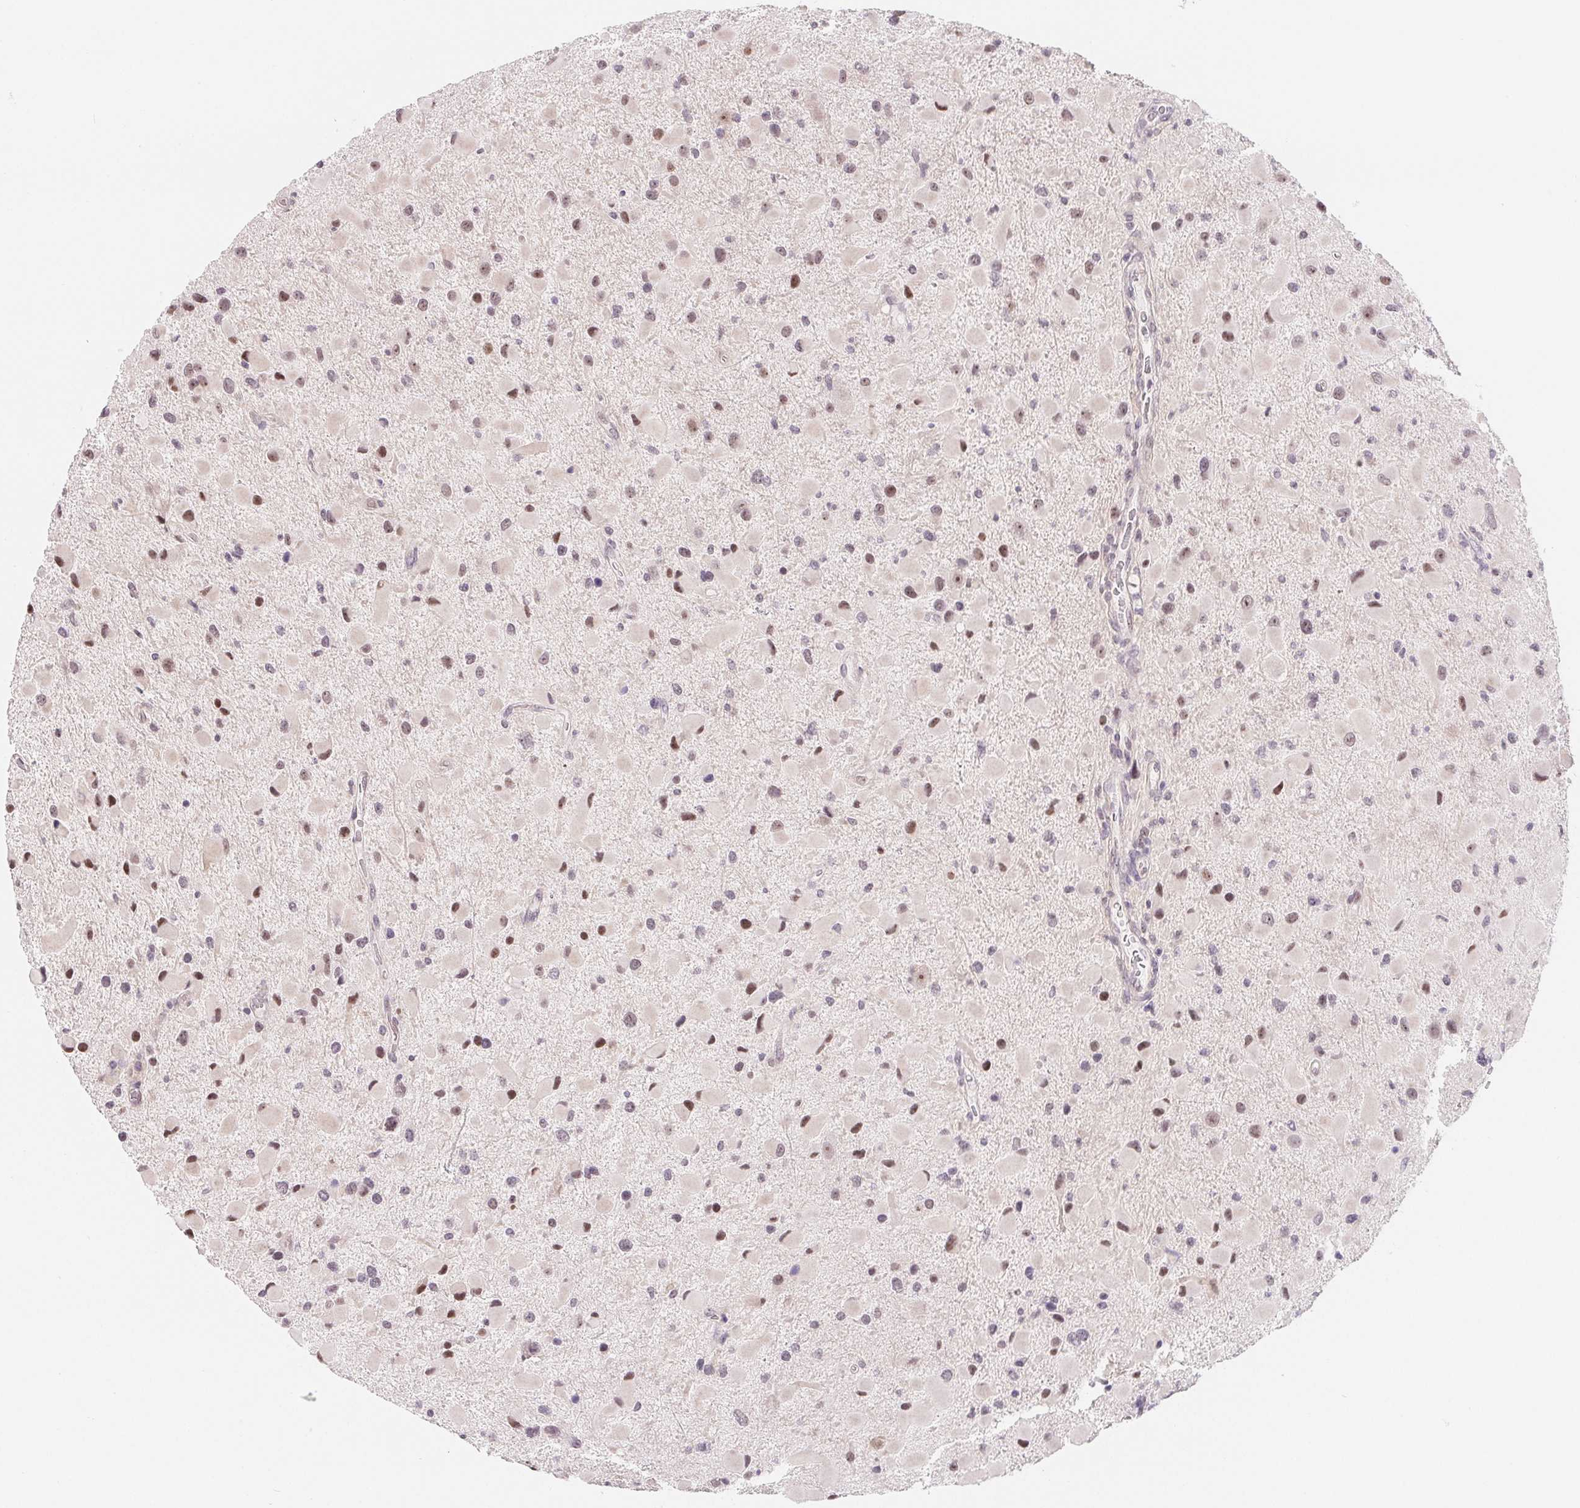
{"staining": {"intensity": "moderate", "quantity": ">75%", "location": "nuclear"}, "tissue": "glioma", "cell_type": "Tumor cells", "image_type": "cancer", "snomed": [{"axis": "morphology", "description": "Glioma, malignant, Low grade"}, {"axis": "topography", "description": "Brain"}], "caption": "A histopathology image of glioma stained for a protein reveals moderate nuclear brown staining in tumor cells. (Brightfield microscopy of DAB IHC at high magnification).", "gene": "LCA5L", "patient": {"sex": "female", "age": 32}}